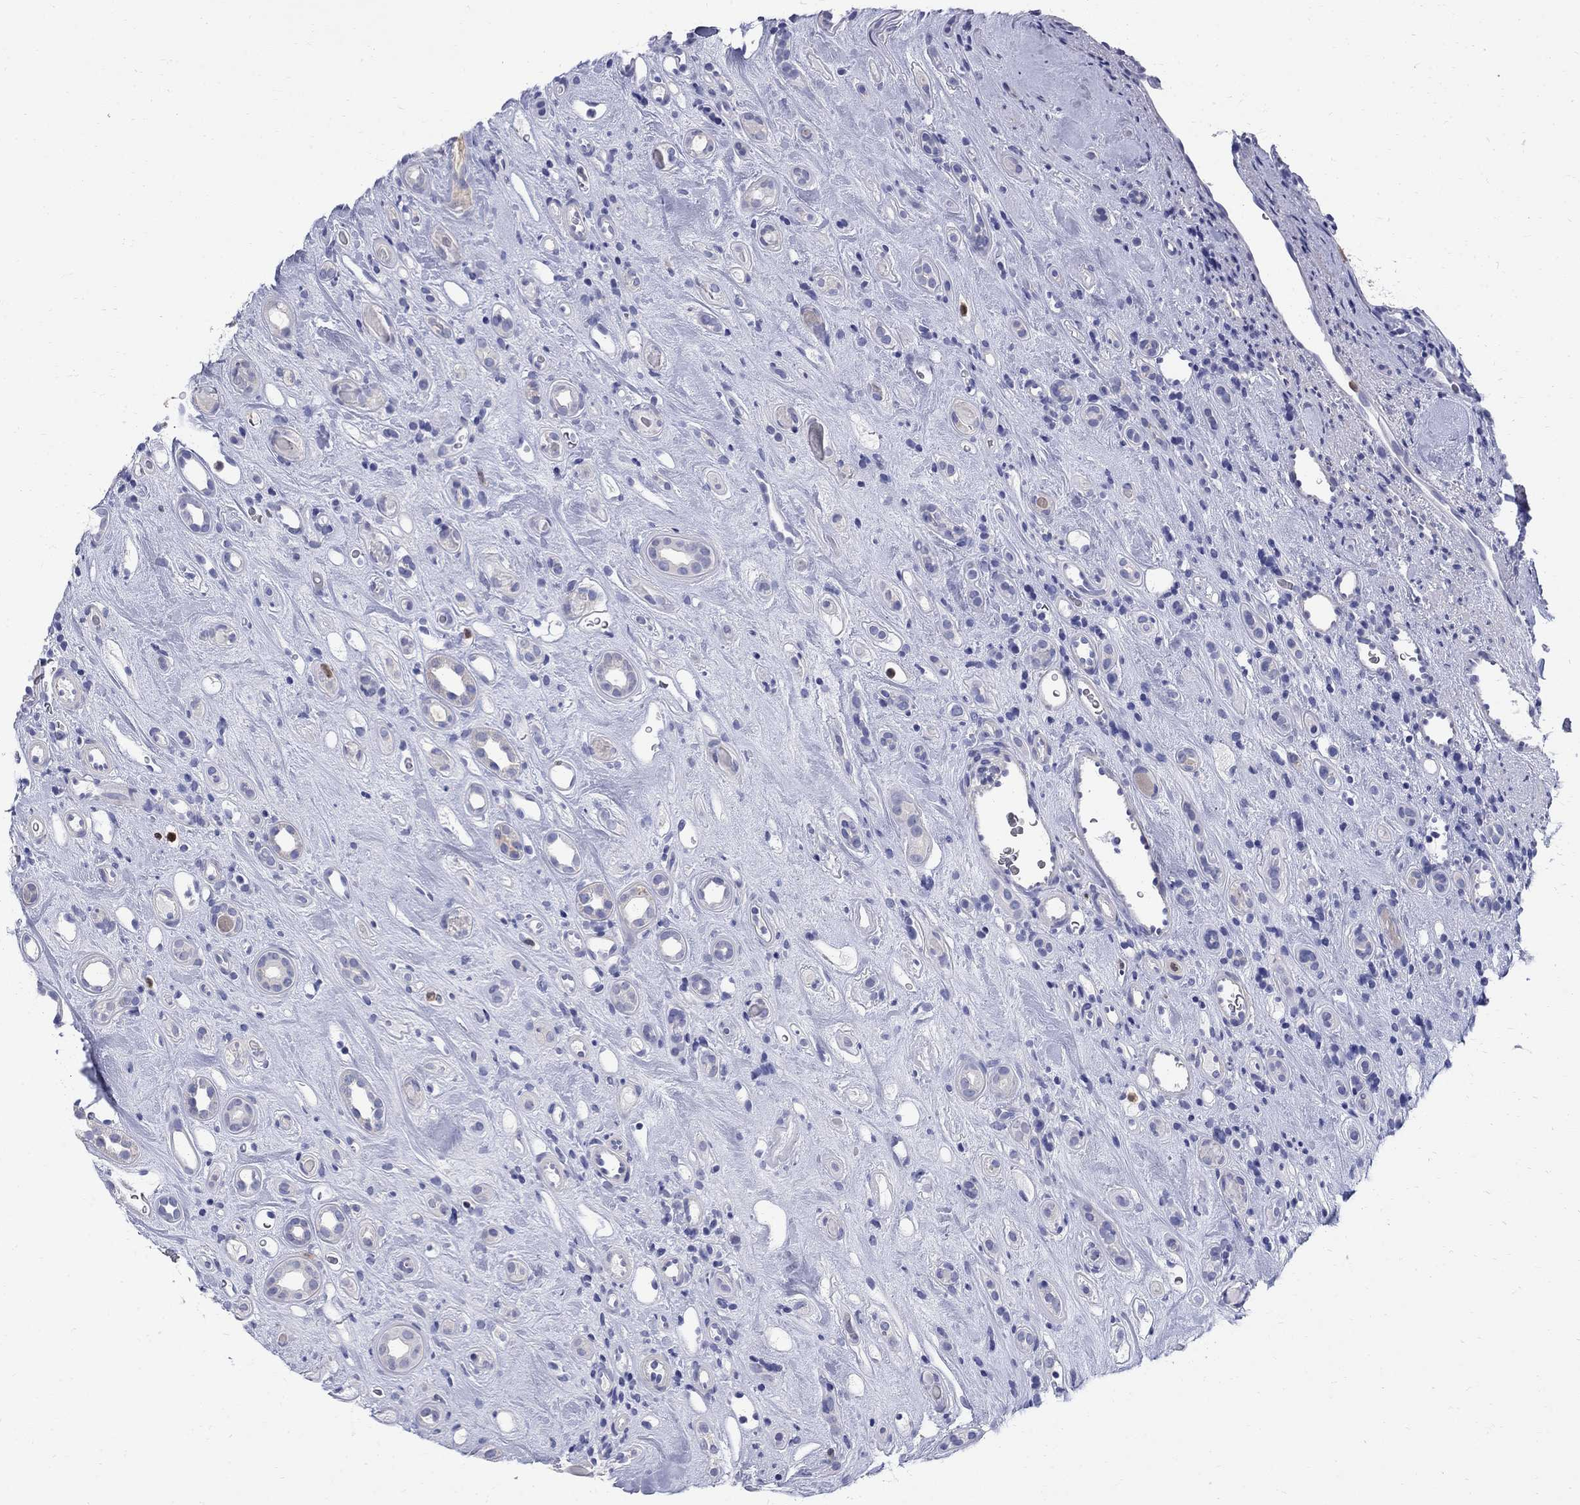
{"staining": {"intensity": "negative", "quantity": "none", "location": "none"}, "tissue": "renal cancer", "cell_type": "Tumor cells", "image_type": "cancer", "snomed": [{"axis": "morphology", "description": "Adenocarcinoma, NOS"}, {"axis": "topography", "description": "Kidney"}], "caption": "DAB immunohistochemical staining of human renal cancer (adenocarcinoma) reveals no significant expression in tumor cells. (DAB (3,3'-diaminobenzidine) IHC with hematoxylin counter stain).", "gene": "SERPINB2", "patient": {"sex": "female", "age": 89}}